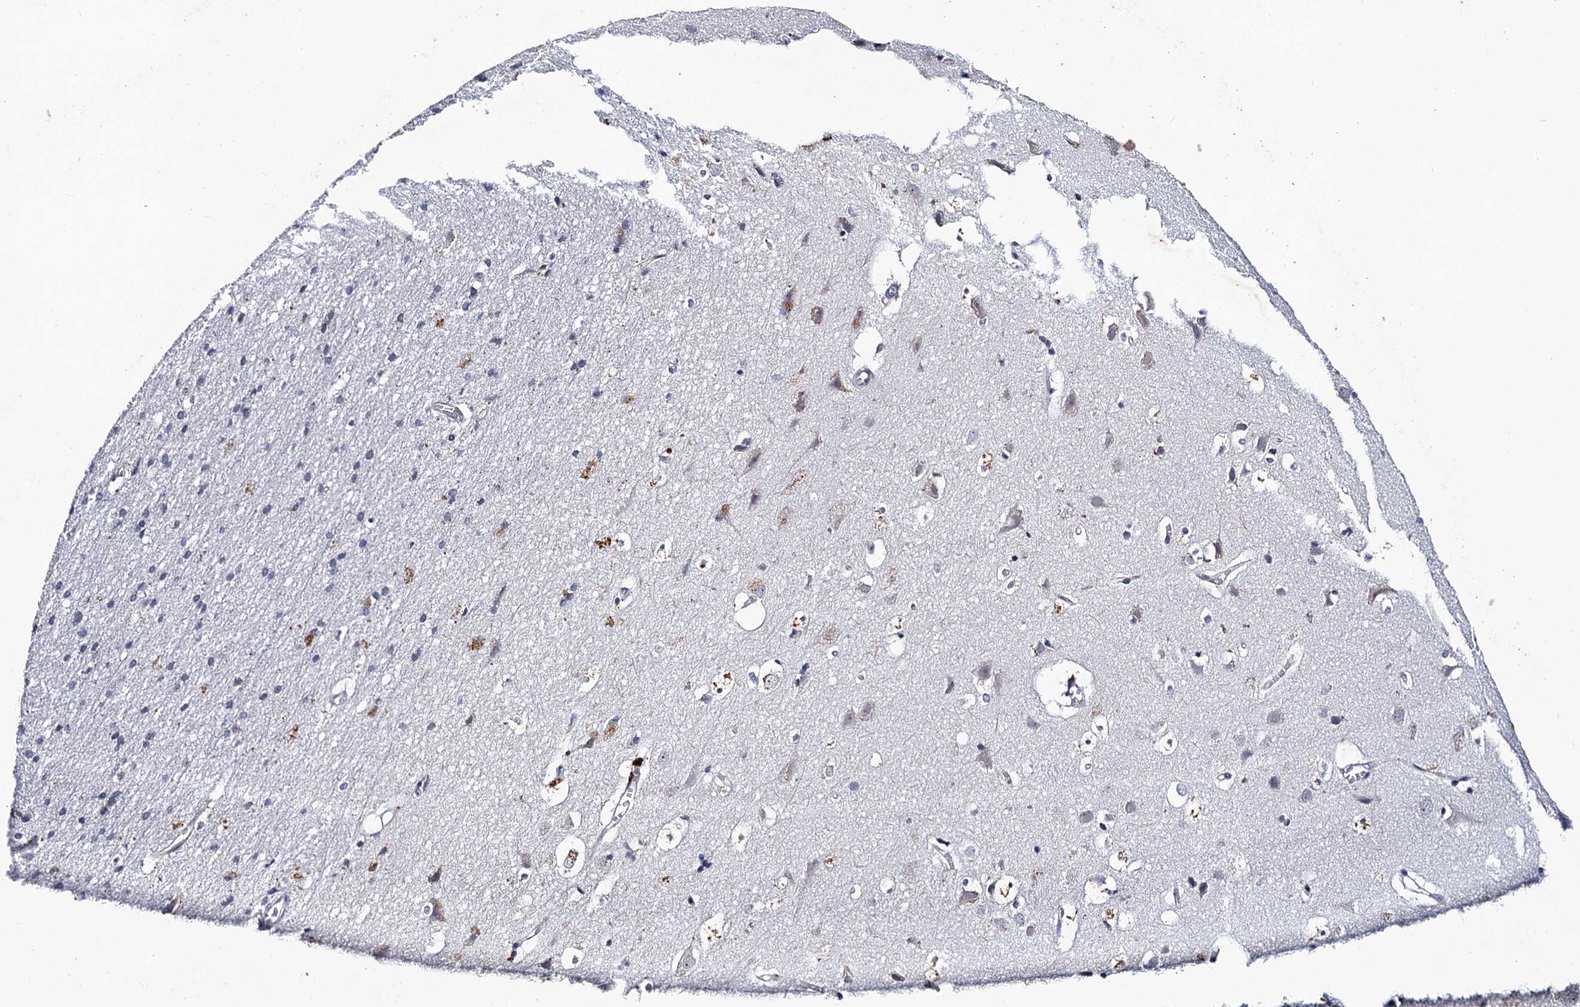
{"staining": {"intensity": "negative", "quantity": "none", "location": "none"}, "tissue": "cerebral cortex", "cell_type": "Endothelial cells", "image_type": "normal", "snomed": [{"axis": "morphology", "description": "Normal tissue, NOS"}, {"axis": "topography", "description": "Cerebral cortex"}], "caption": "High power microscopy image of an immunohistochemistry histopathology image of benign cerebral cortex, revealing no significant staining in endothelial cells. (Brightfield microscopy of DAB IHC at high magnification).", "gene": "THAP2", "patient": {"sex": "male", "age": 54}}